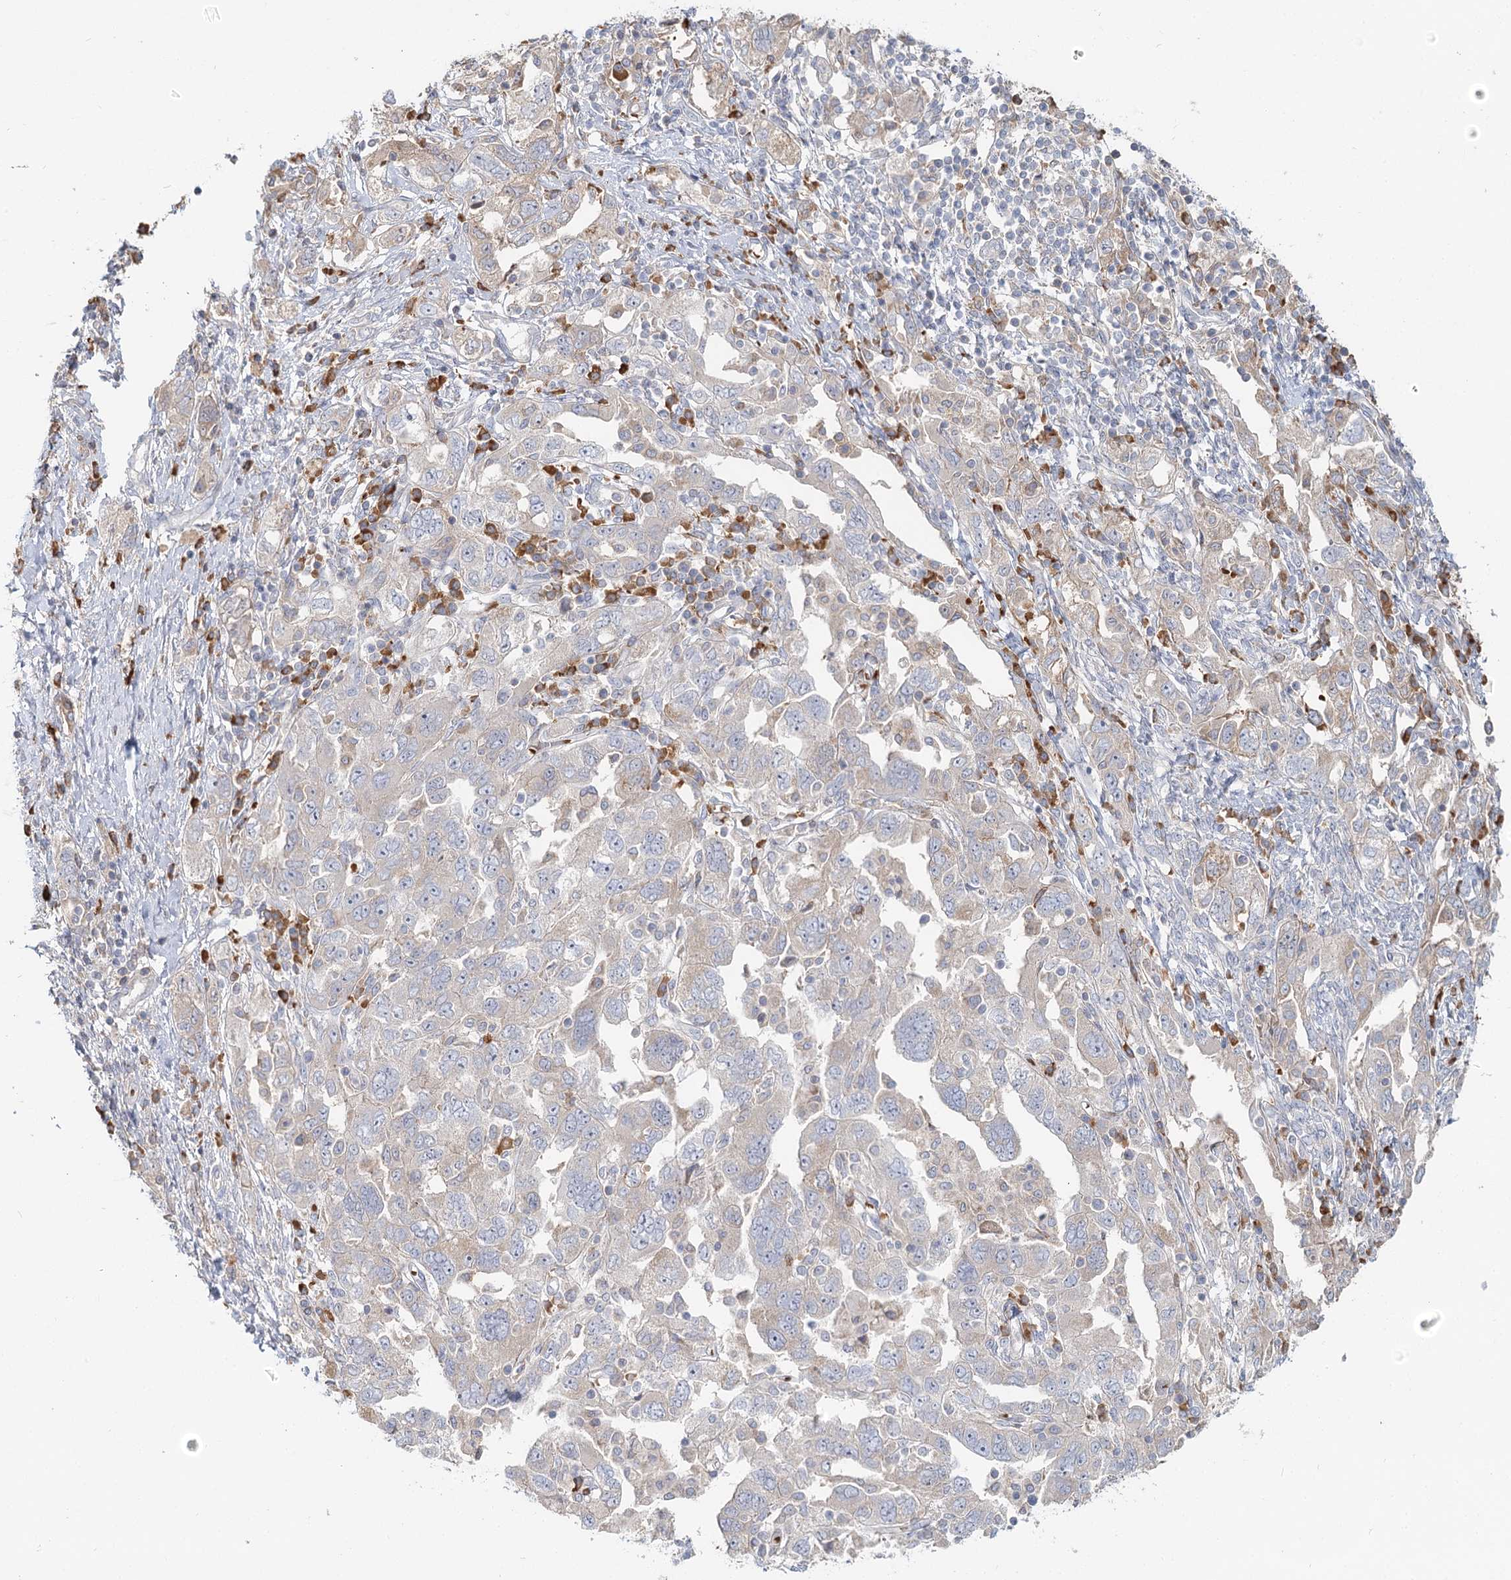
{"staining": {"intensity": "negative", "quantity": "none", "location": "none"}, "tissue": "ovarian cancer", "cell_type": "Tumor cells", "image_type": "cancer", "snomed": [{"axis": "morphology", "description": "Carcinoma, NOS"}, {"axis": "morphology", "description": "Cystadenocarcinoma, serous, NOS"}, {"axis": "topography", "description": "Ovary"}], "caption": "IHC image of neoplastic tissue: human carcinoma (ovarian) stained with DAB exhibits no significant protein staining in tumor cells. (Stains: DAB IHC with hematoxylin counter stain, Microscopy: brightfield microscopy at high magnification).", "gene": "ANKRD16", "patient": {"sex": "female", "age": 69}}